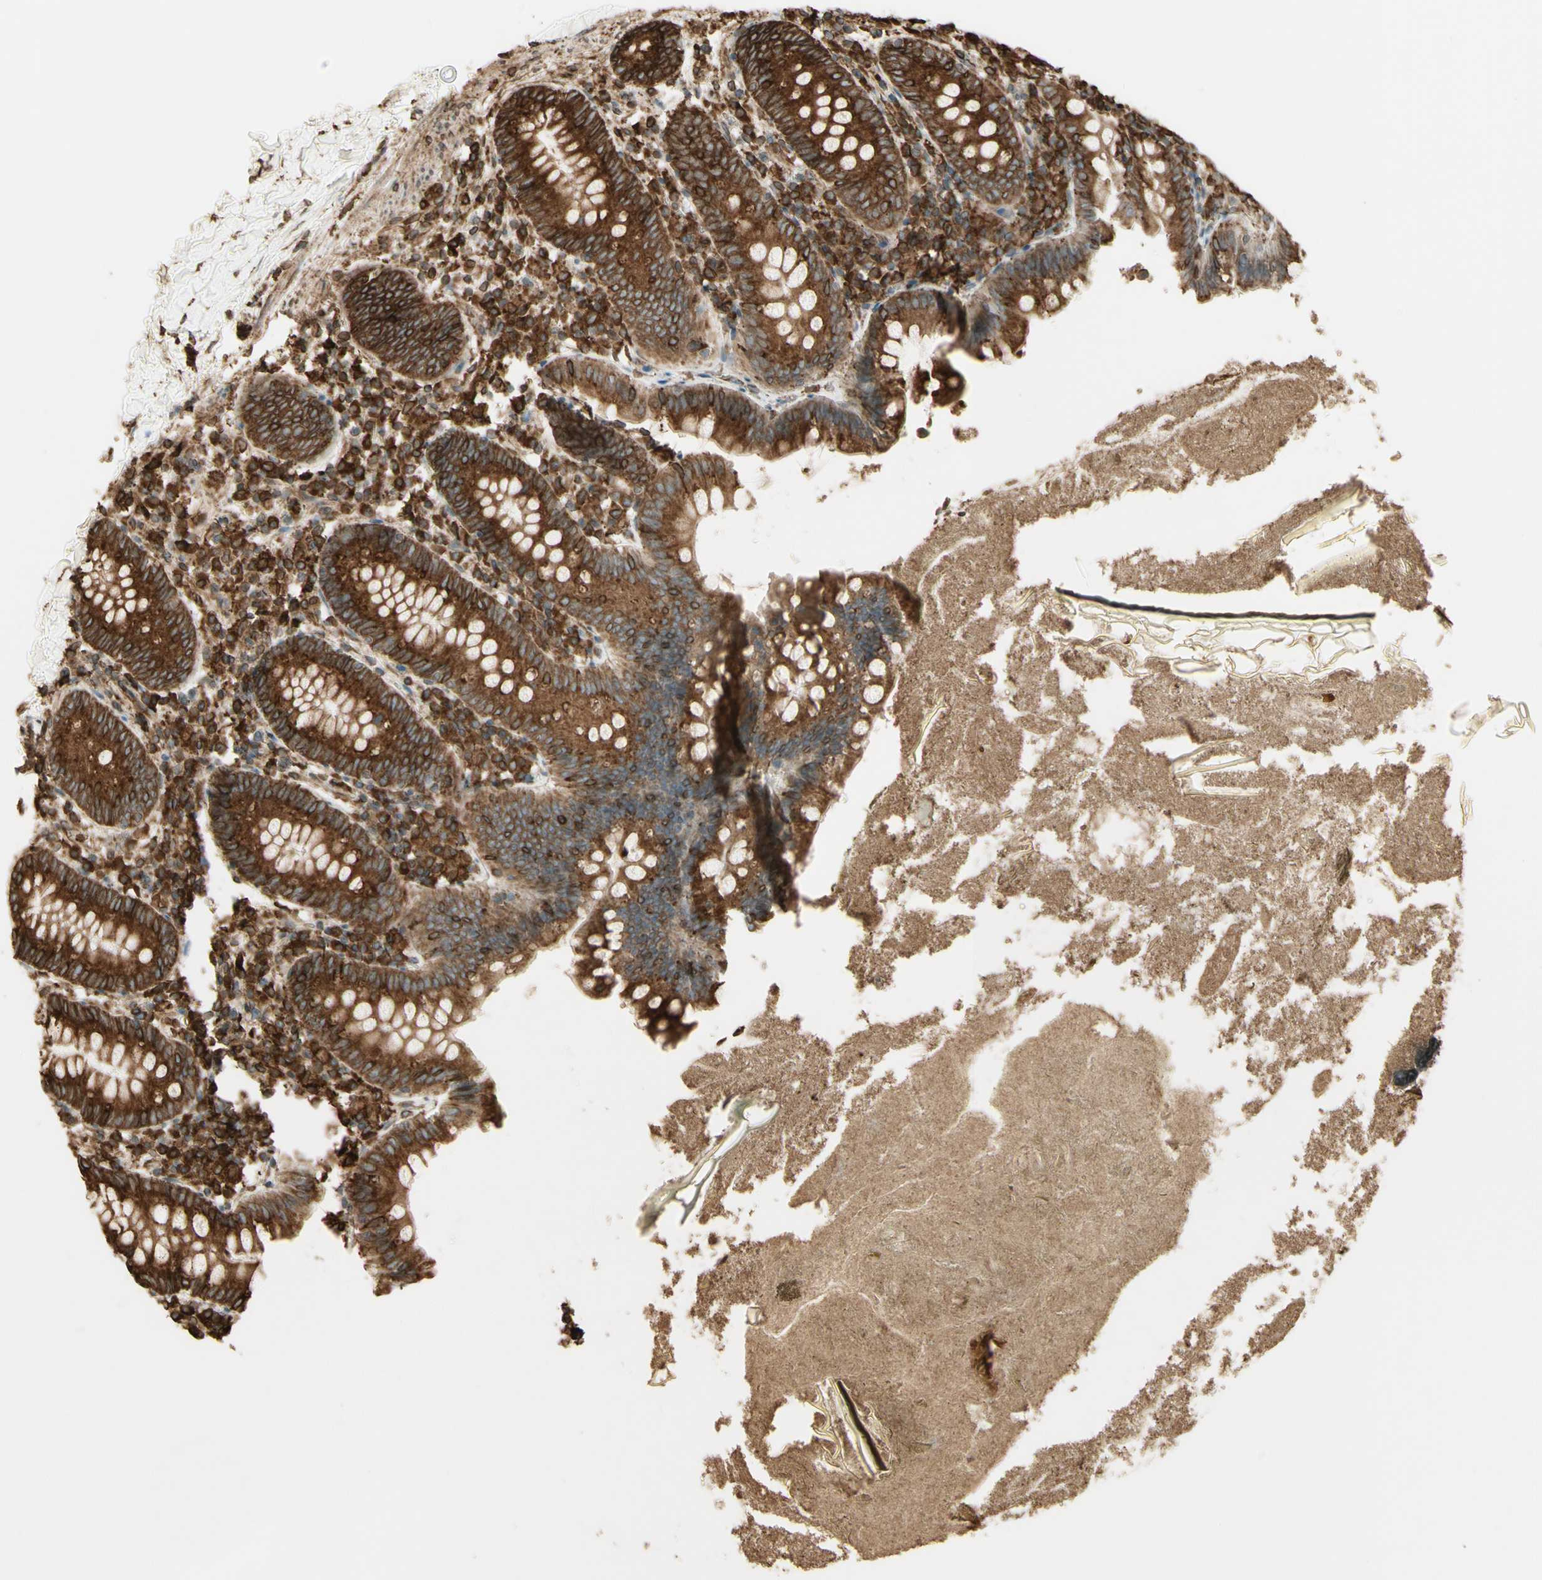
{"staining": {"intensity": "strong", "quantity": ">75%", "location": "cytoplasmic/membranous"}, "tissue": "appendix", "cell_type": "Glandular cells", "image_type": "normal", "snomed": [{"axis": "morphology", "description": "Normal tissue, NOS"}, {"axis": "topography", "description": "Appendix"}], "caption": "Protein expression analysis of normal human appendix reveals strong cytoplasmic/membranous staining in approximately >75% of glandular cells. The protein is shown in brown color, while the nuclei are stained blue.", "gene": "CANX", "patient": {"sex": "male", "age": 52}}